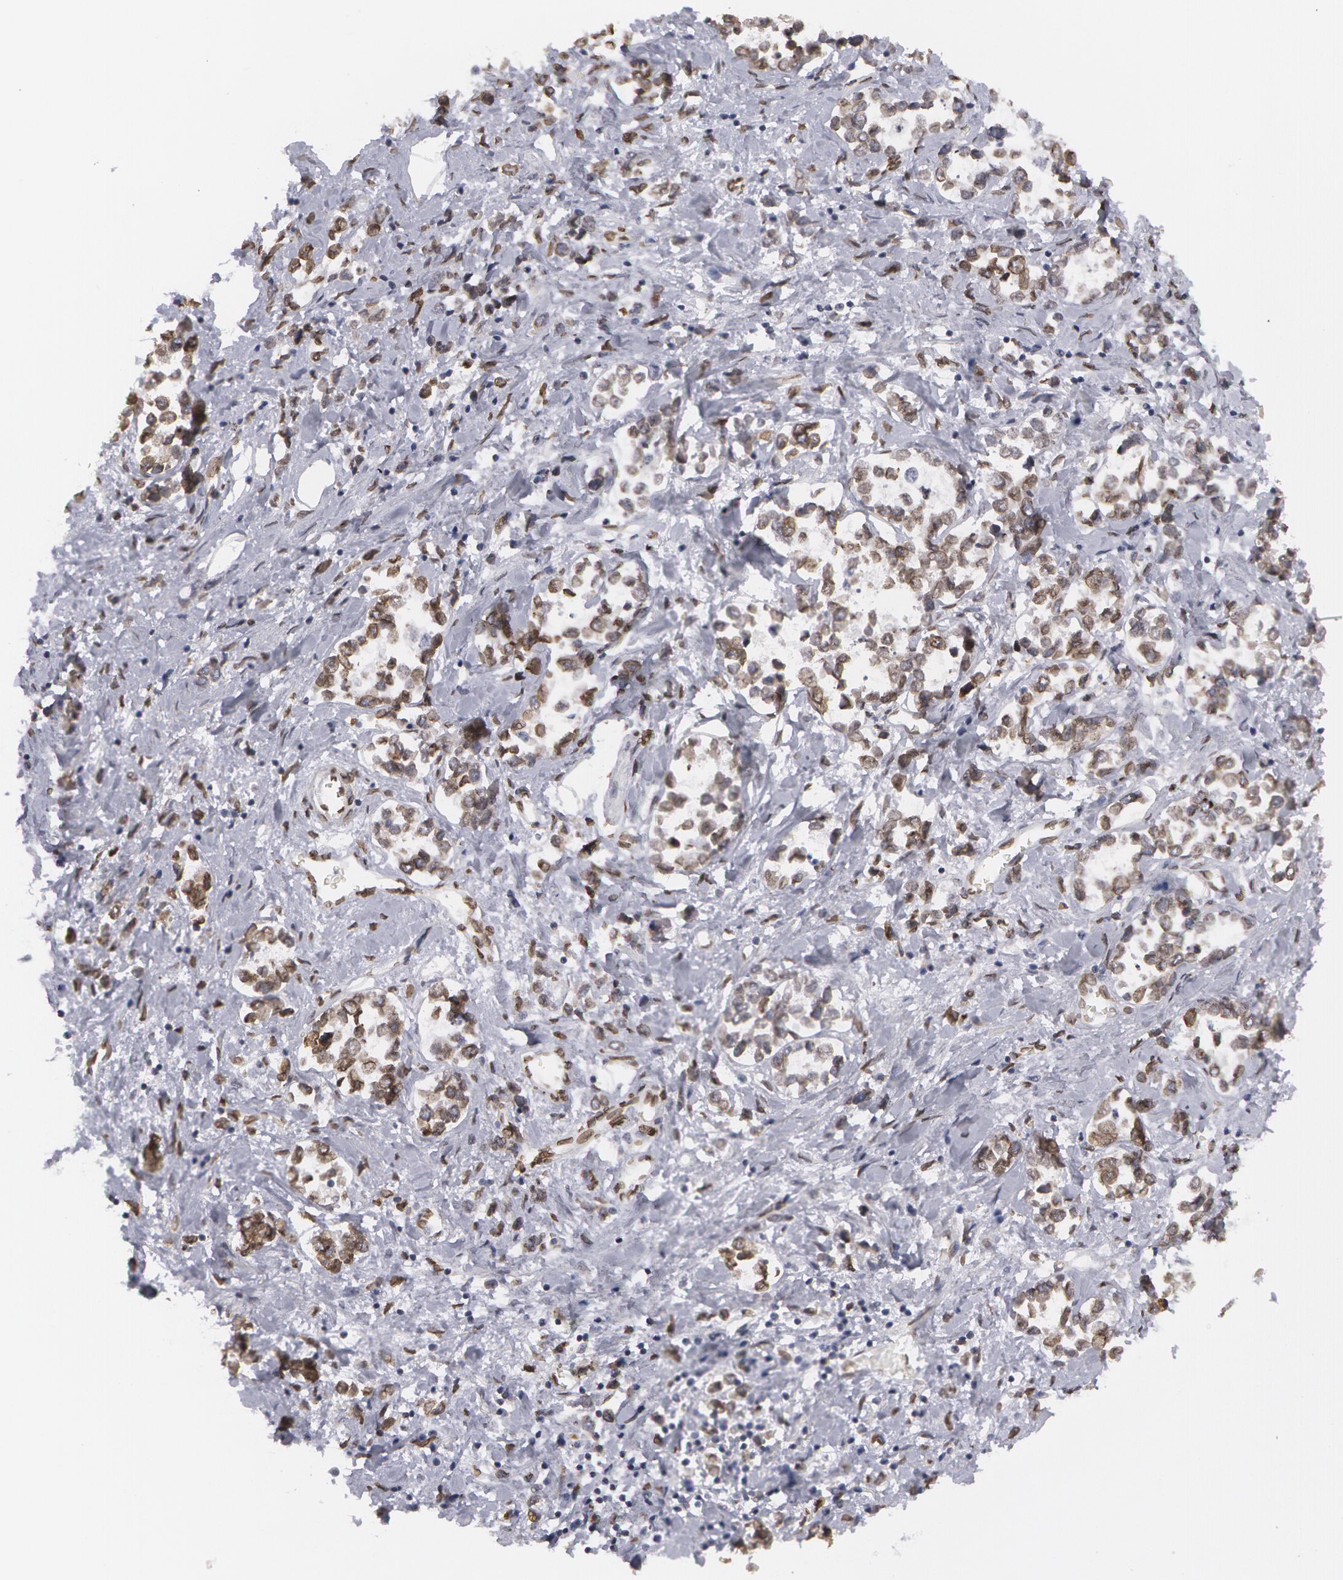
{"staining": {"intensity": "moderate", "quantity": "25%-75%", "location": "nuclear"}, "tissue": "stomach cancer", "cell_type": "Tumor cells", "image_type": "cancer", "snomed": [{"axis": "morphology", "description": "Adenocarcinoma, NOS"}, {"axis": "topography", "description": "Stomach, upper"}], "caption": "Human stomach adenocarcinoma stained for a protein (brown) demonstrates moderate nuclear positive expression in approximately 25%-75% of tumor cells.", "gene": "EMD", "patient": {"sex": "male", "age": 76}}